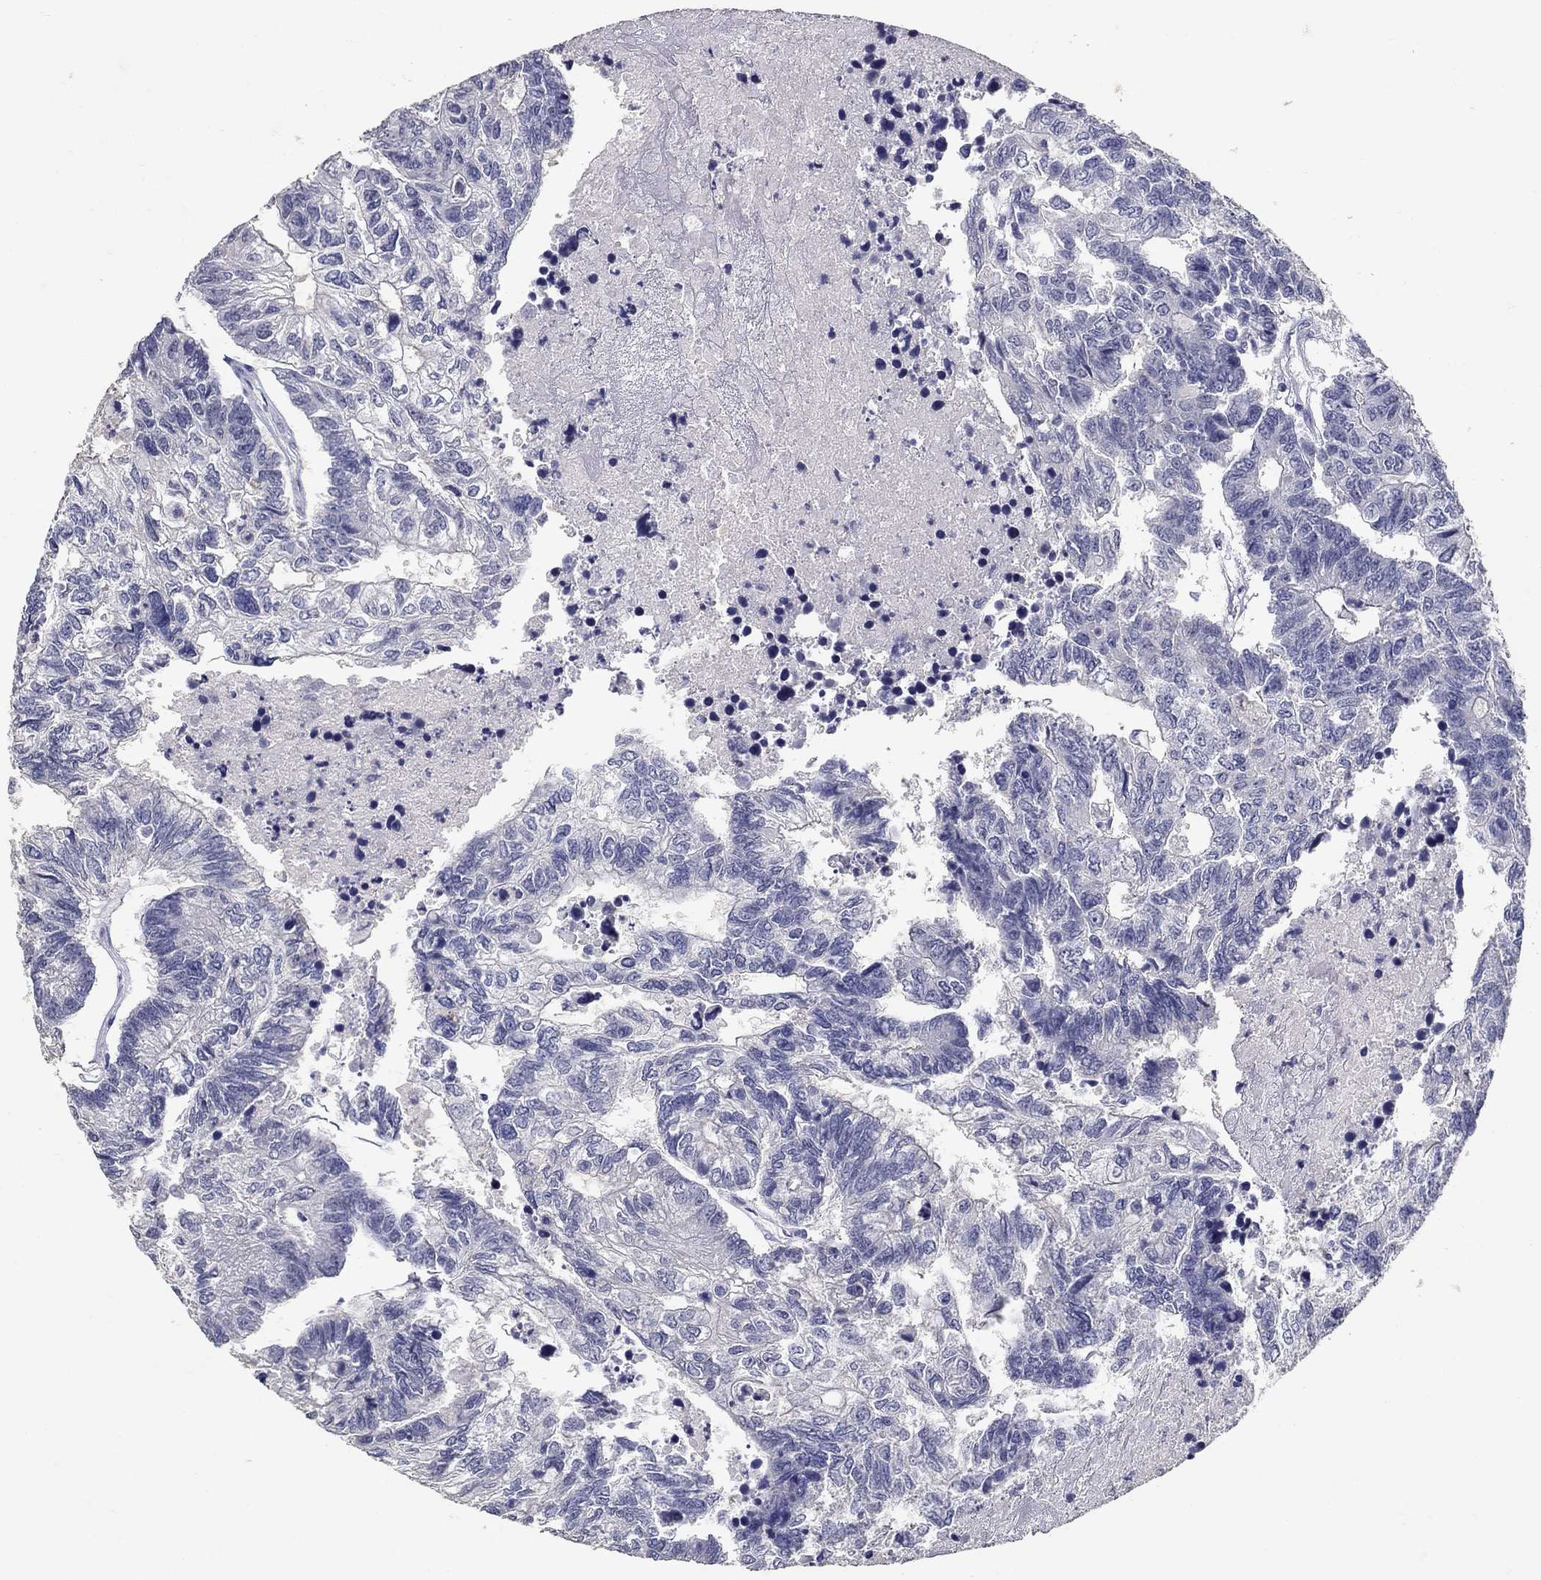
{"staining": {"intensity": "negative", "quantity": "none", "location": "none"}, "tissue": "colorectal cancer", "cell_type": "Tumor cells", "image_type": "cancer", "snomed": [{"axis": "morphology", "description": "Adenocarcinoma, NOS"}, {"axis": "topography", "description": "Colon"}], "caption": "Immunohistochemistry (IHC) micrograph of adenocarcinoma (colorectal) stained for a protein (brown), which displays no staining in tumor cells.", "gene": "POMC", "patient": {"sex": "female", "age": 48}}